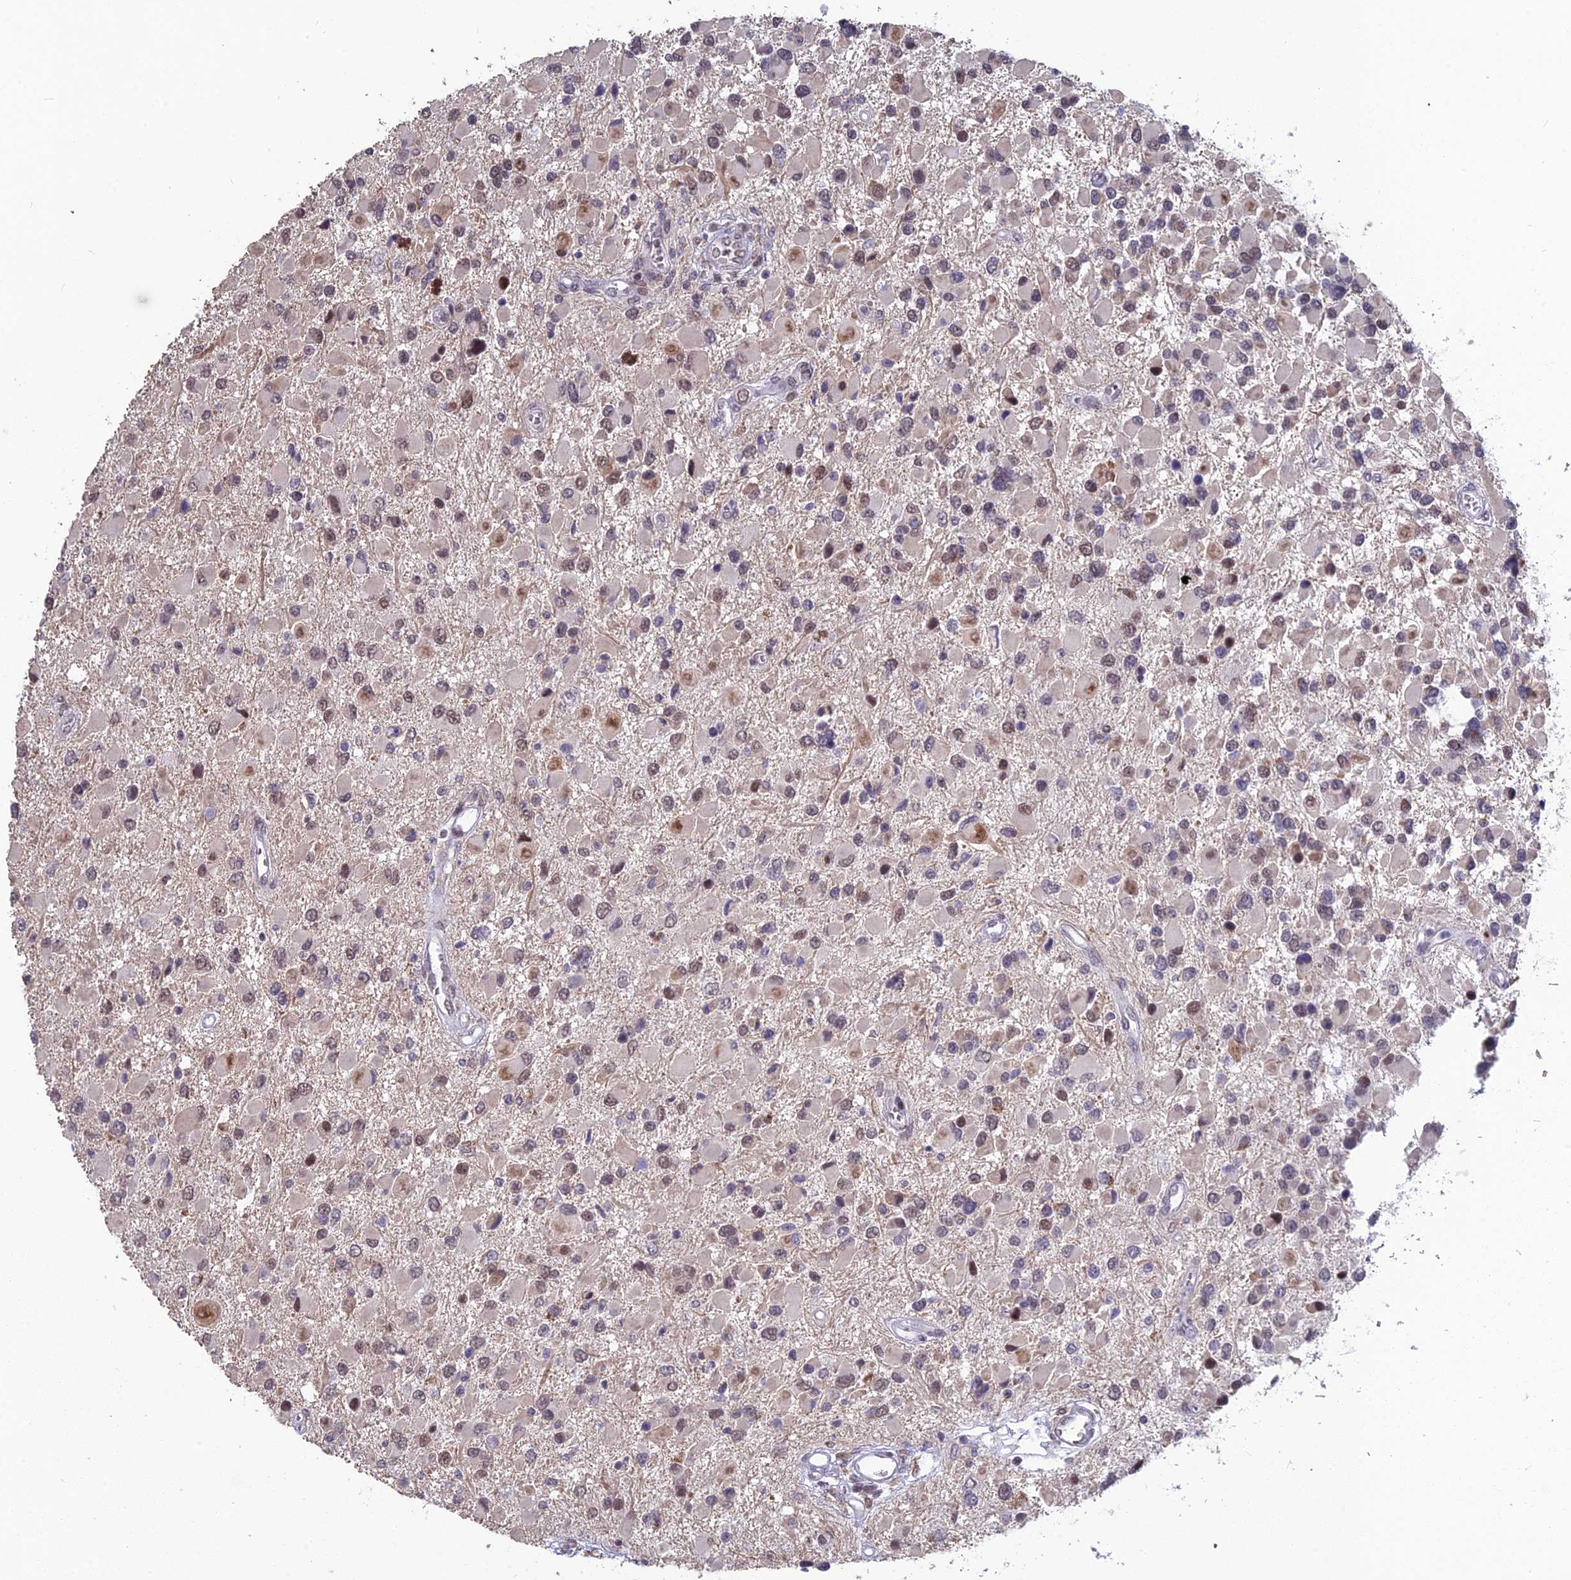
{"staining": {"intensity": "weak", "quantity": "25%-75%", "location": "nuclear"}, "tissue": "glioma", "cell_type": "Tumor cells", "image_type": "cancer", "snomed": [{"axis": "morphology", "description": "Glioma, malignant, High grade"}, {"axis": "topography", "description": "Brain"}], "caption": "A histopathology image of human glioma stained for a protein shows weak nuclear brown staining in tumor cells.", "gene": "MT-CO3", "patient": {"sex": "male", "age": 53}}